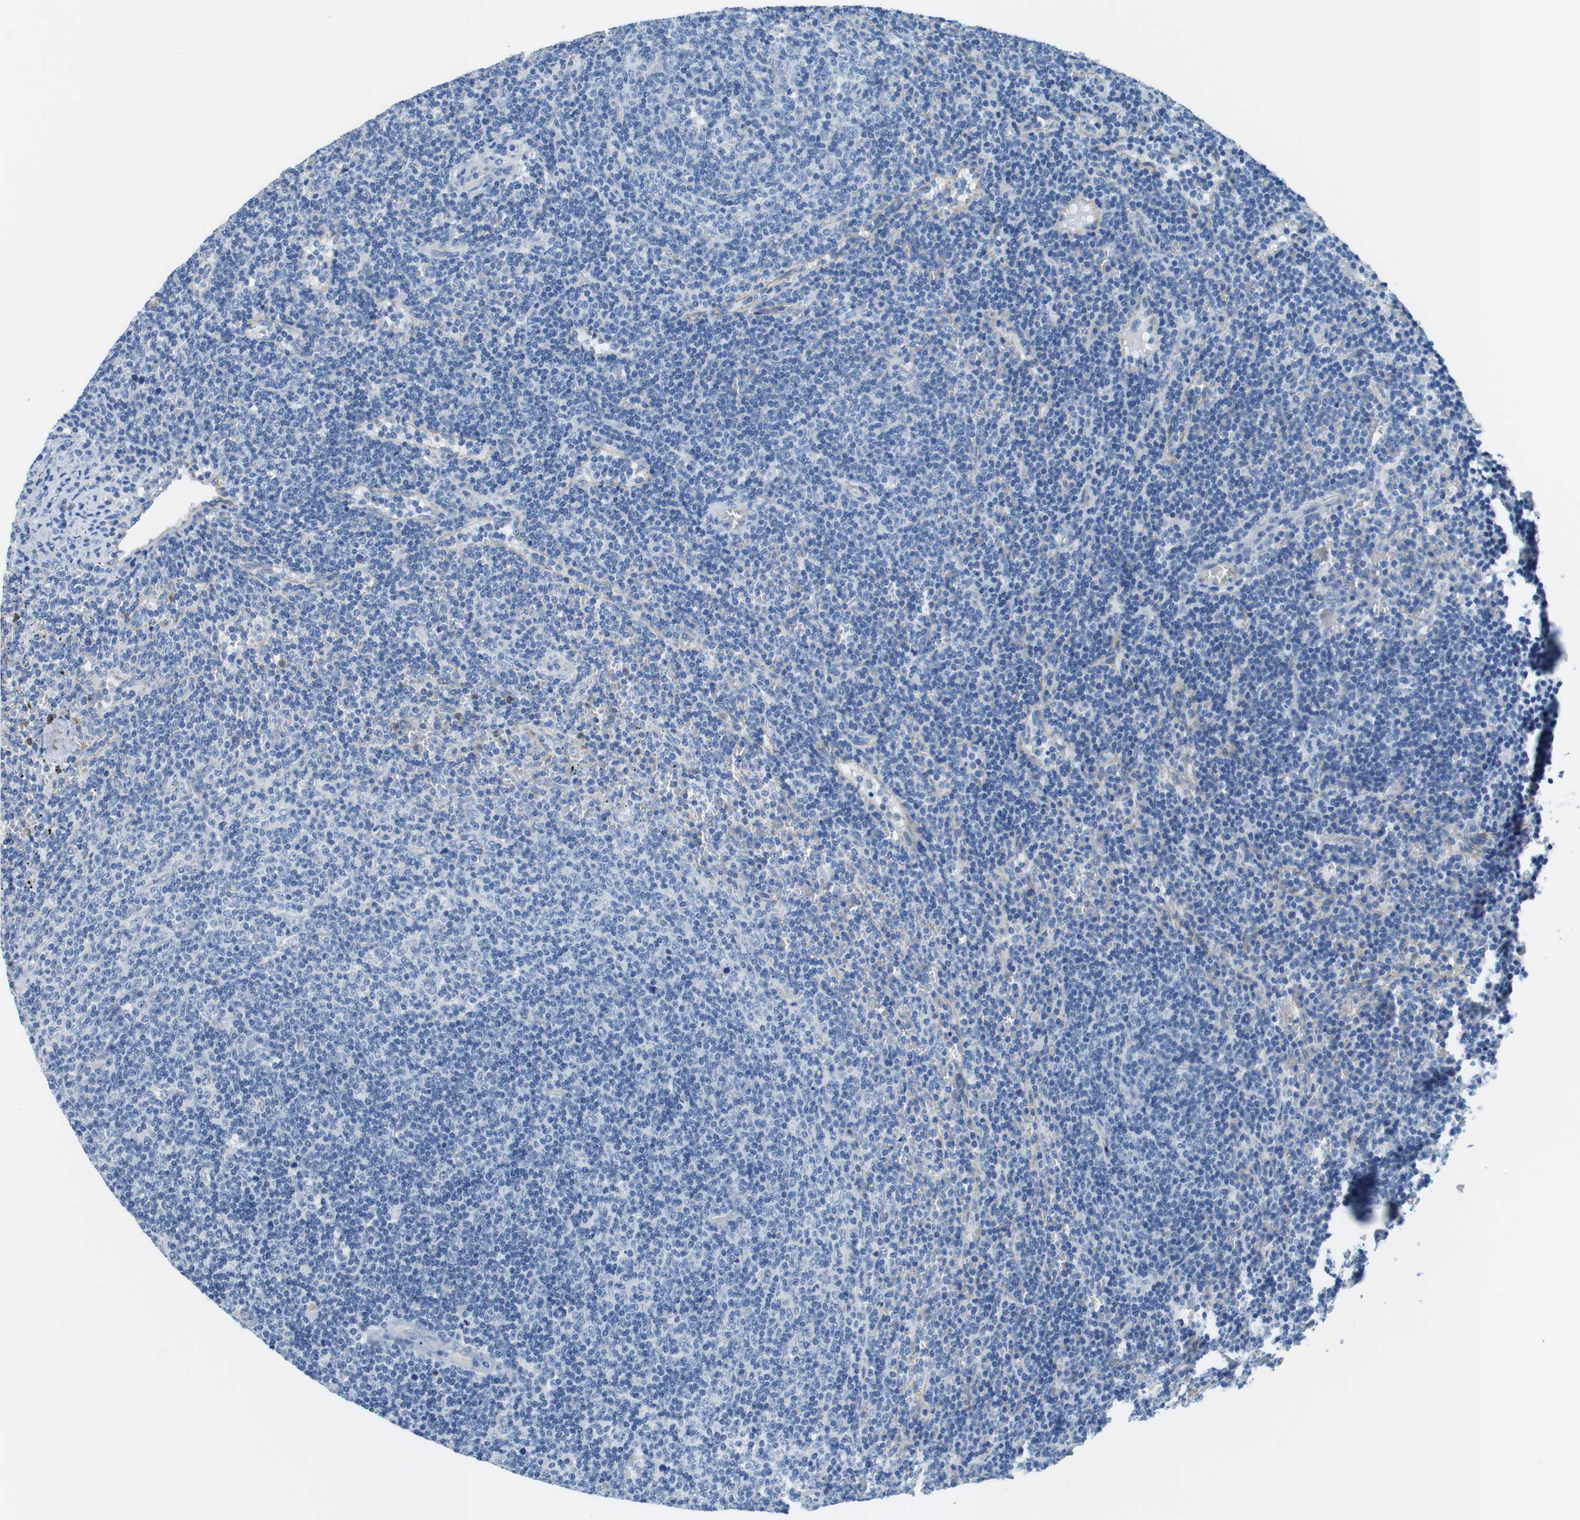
{"staining": {"intensity": "negative", "quantity": "none", "location": "none"}, "tissue": "lymphoma", "cell_type": "Tumor cells", "image_type": "cancer", "snomed": [{"axis": "morphology", "description": "Malignant lymphoma, non-Hodgkin's type, Low grade"}, {"axis": "topography", "description": "Spleen"}], "caption": "An IHC micrograph of lymphoma is shown. There is no staining in tumor cells of lymphoma.", "gene": "SLC6A6", "patient": {"sex": "female", "age": 50}}